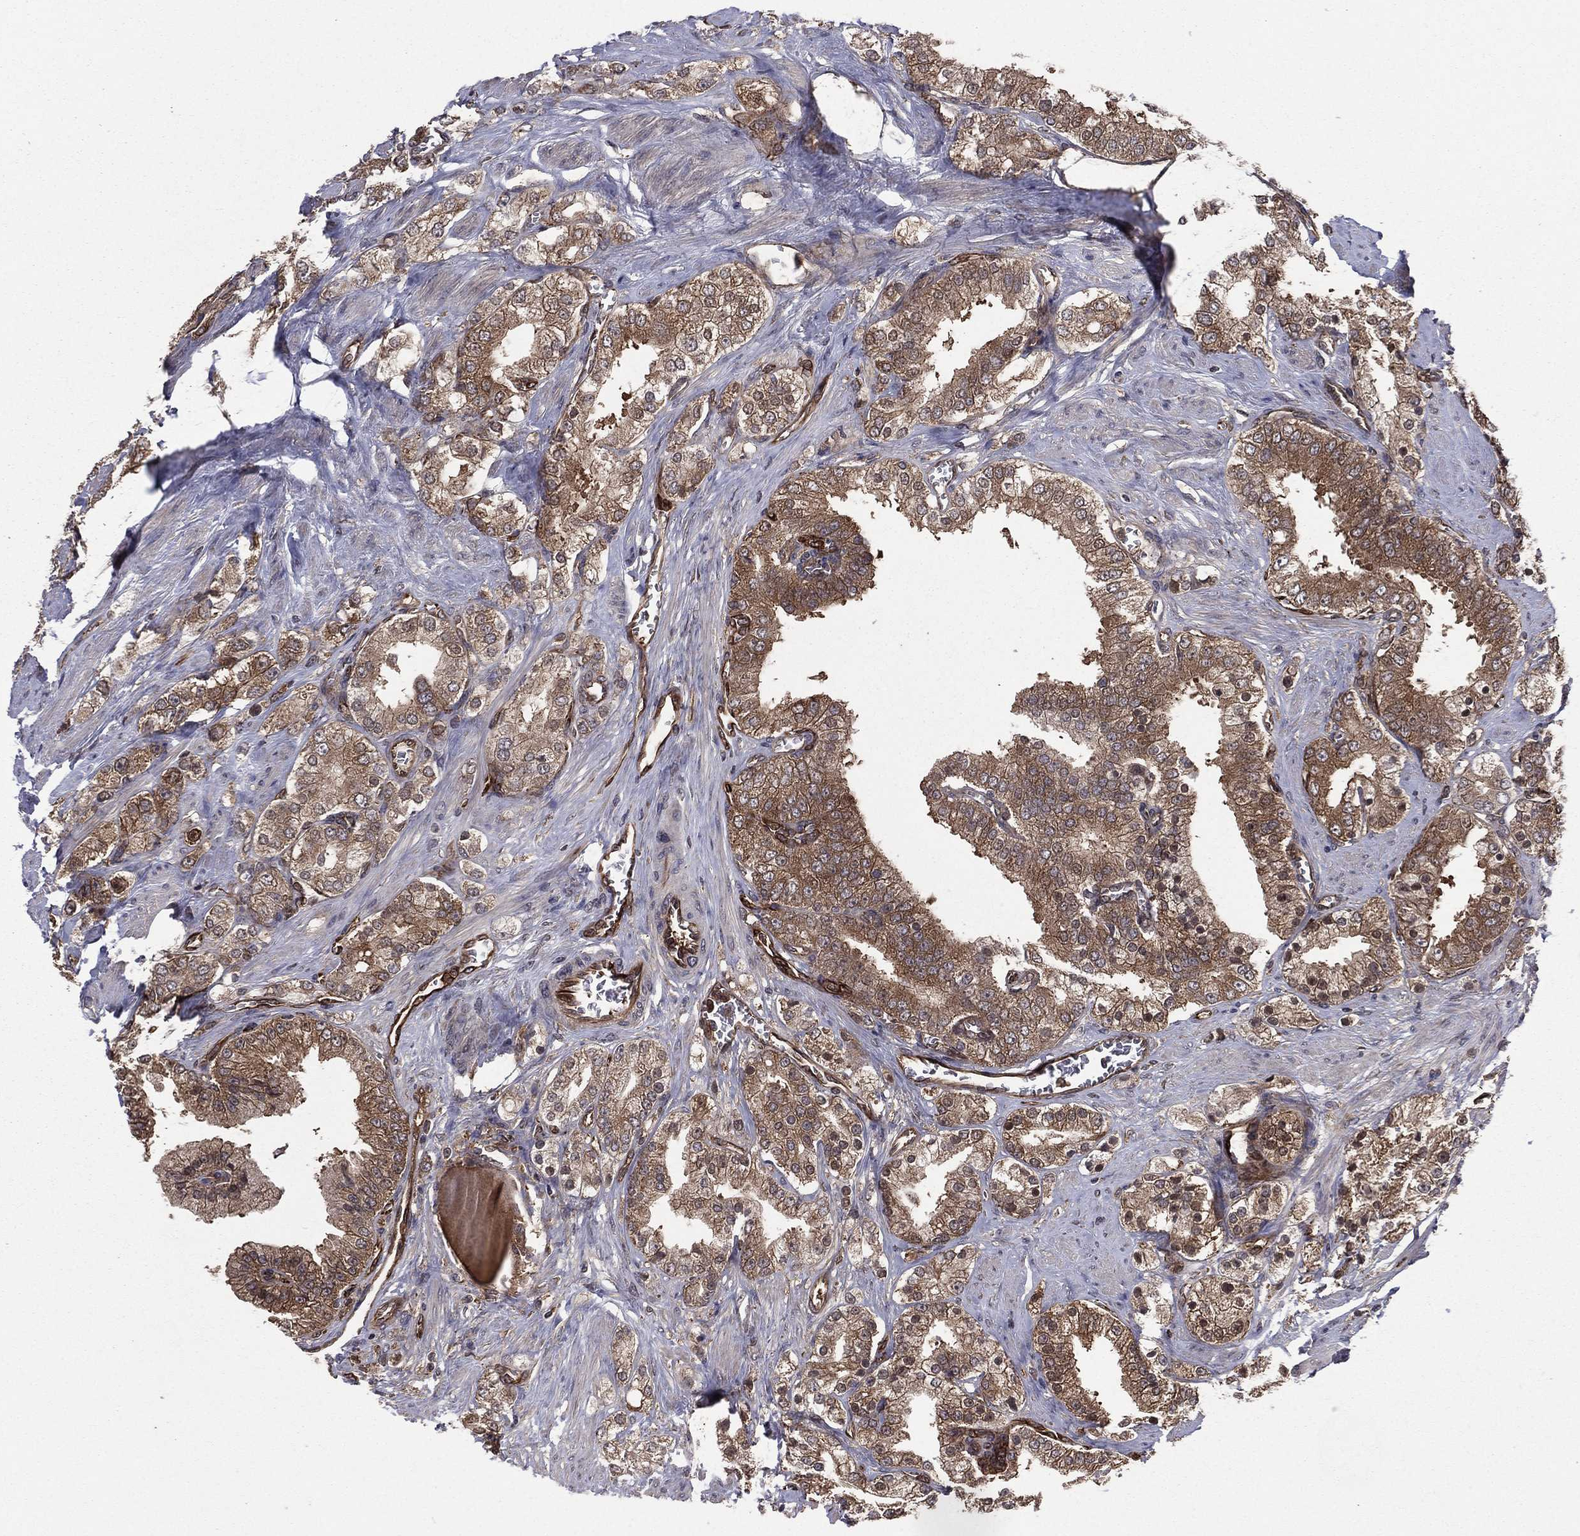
{"staining": {"intensity": "moderate", "quantity": ">75%", "location": "cytoplasmic/membranous"}, "tissue": "prostate cancer", "cell_type": "Tumor cells", "image_type": "cancer", "snomed": [{"axis": "morphology", "description": "Adenocarcinoma, NOS"}, {"axis": "topography", "description": "Prostate and seminal vesicle, NOS"}, {"axis": "topography", "description": "Prostate"}], "caption": "A brown stain highlights moderate cytoplasmic/membranous expression of a protein in prostate cancer (adenocarcinoma) tumor cells.", "gene": "CERT1", "patient": {"sex": "male", "age": 67}}